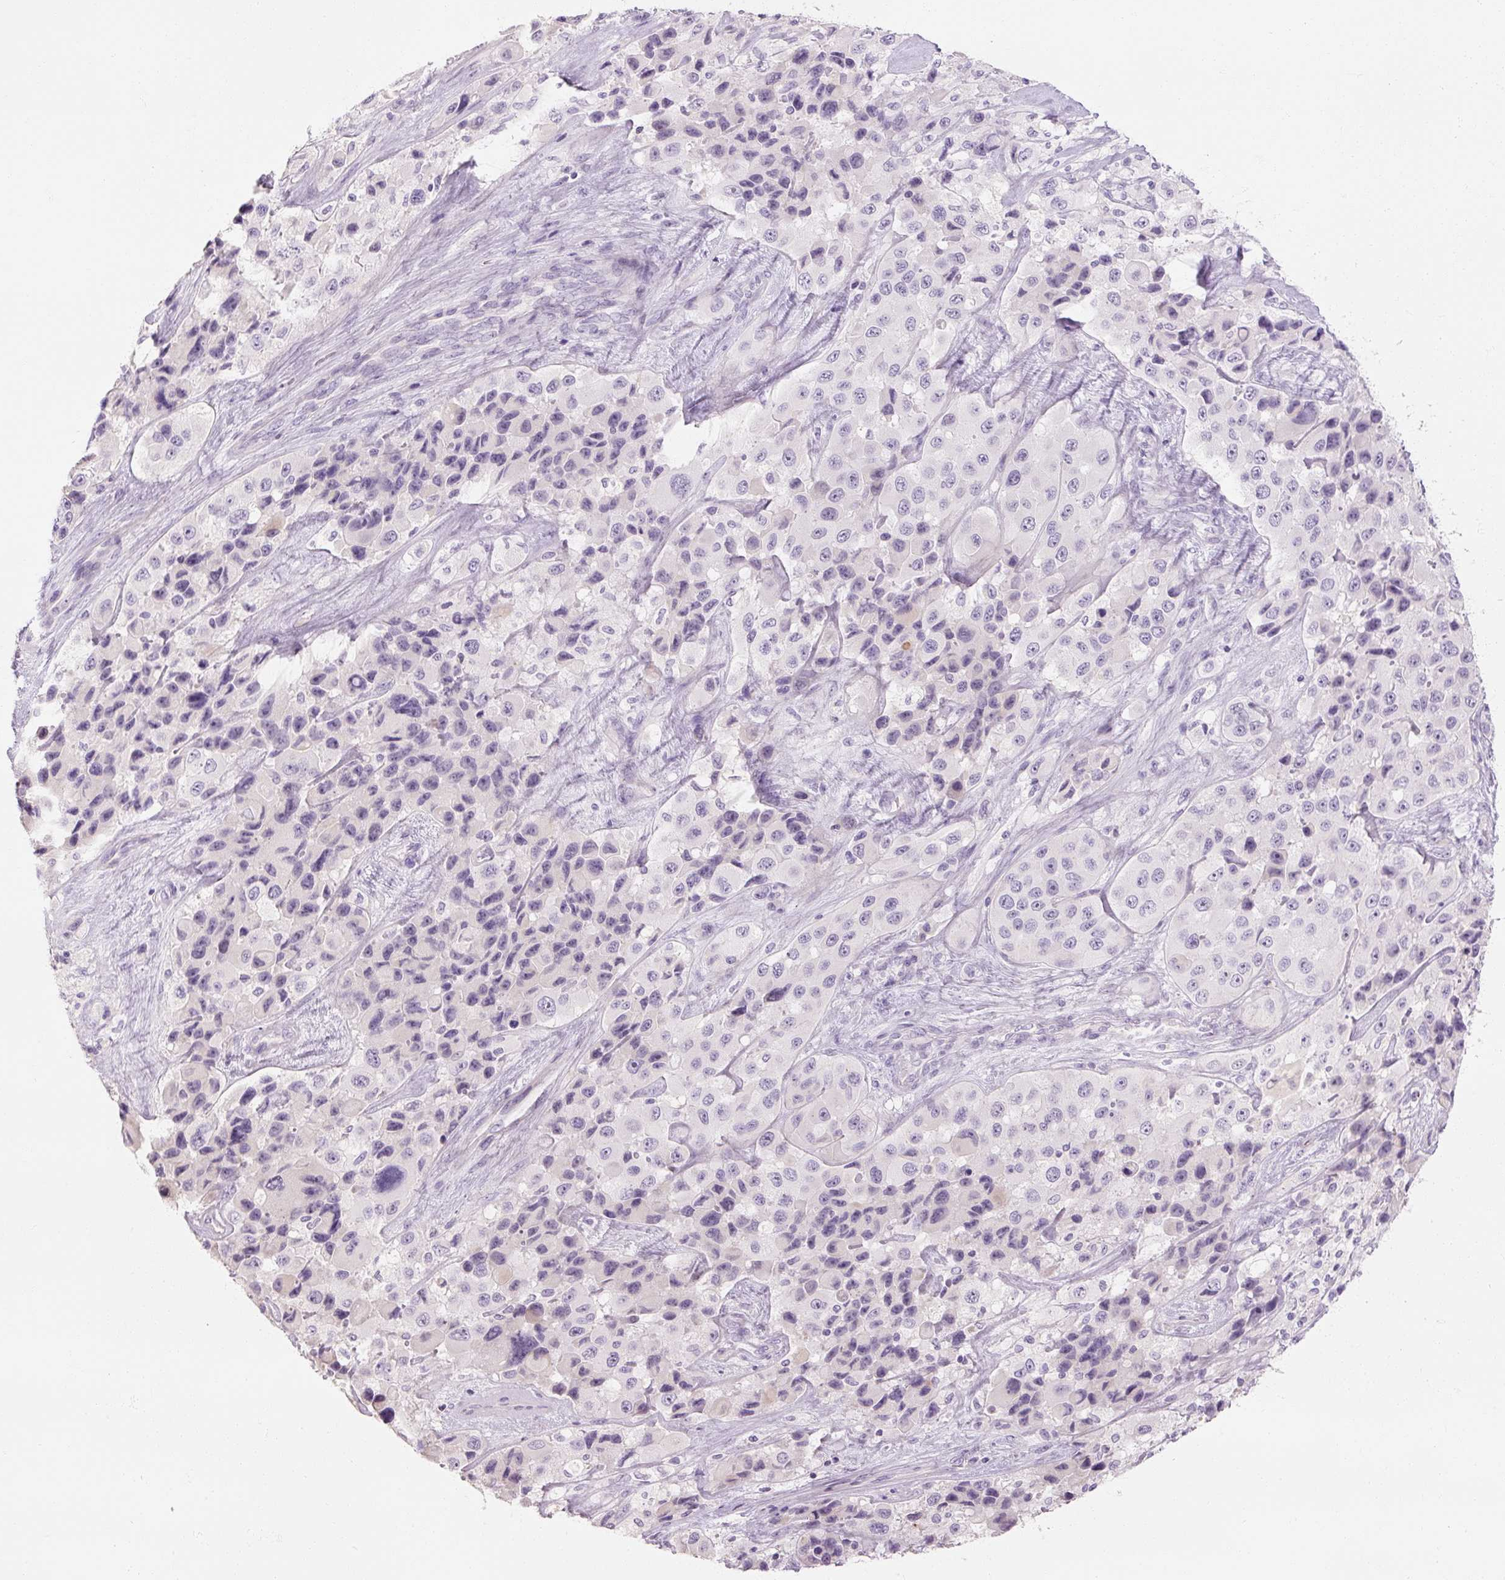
{"staining": {"intensity": "negative", "quantity": "none", "location": "none"}, "tissue": "melanoma", "cell_type": "Tumor cells", "image_type": "cancer", "snomed": [{"axis": "morphology", "description": "Malignant melanoma, Metastatic site"}, {"axis": "topography", "description": "Lymph node"}], "caption": "High power microscopy histopathology image of an IHC histopathology image of melanoma, revealing no significant expression in tumor cells.", "gene": "NFE2L3", "patient": {"sex": "female", "age": 65}}